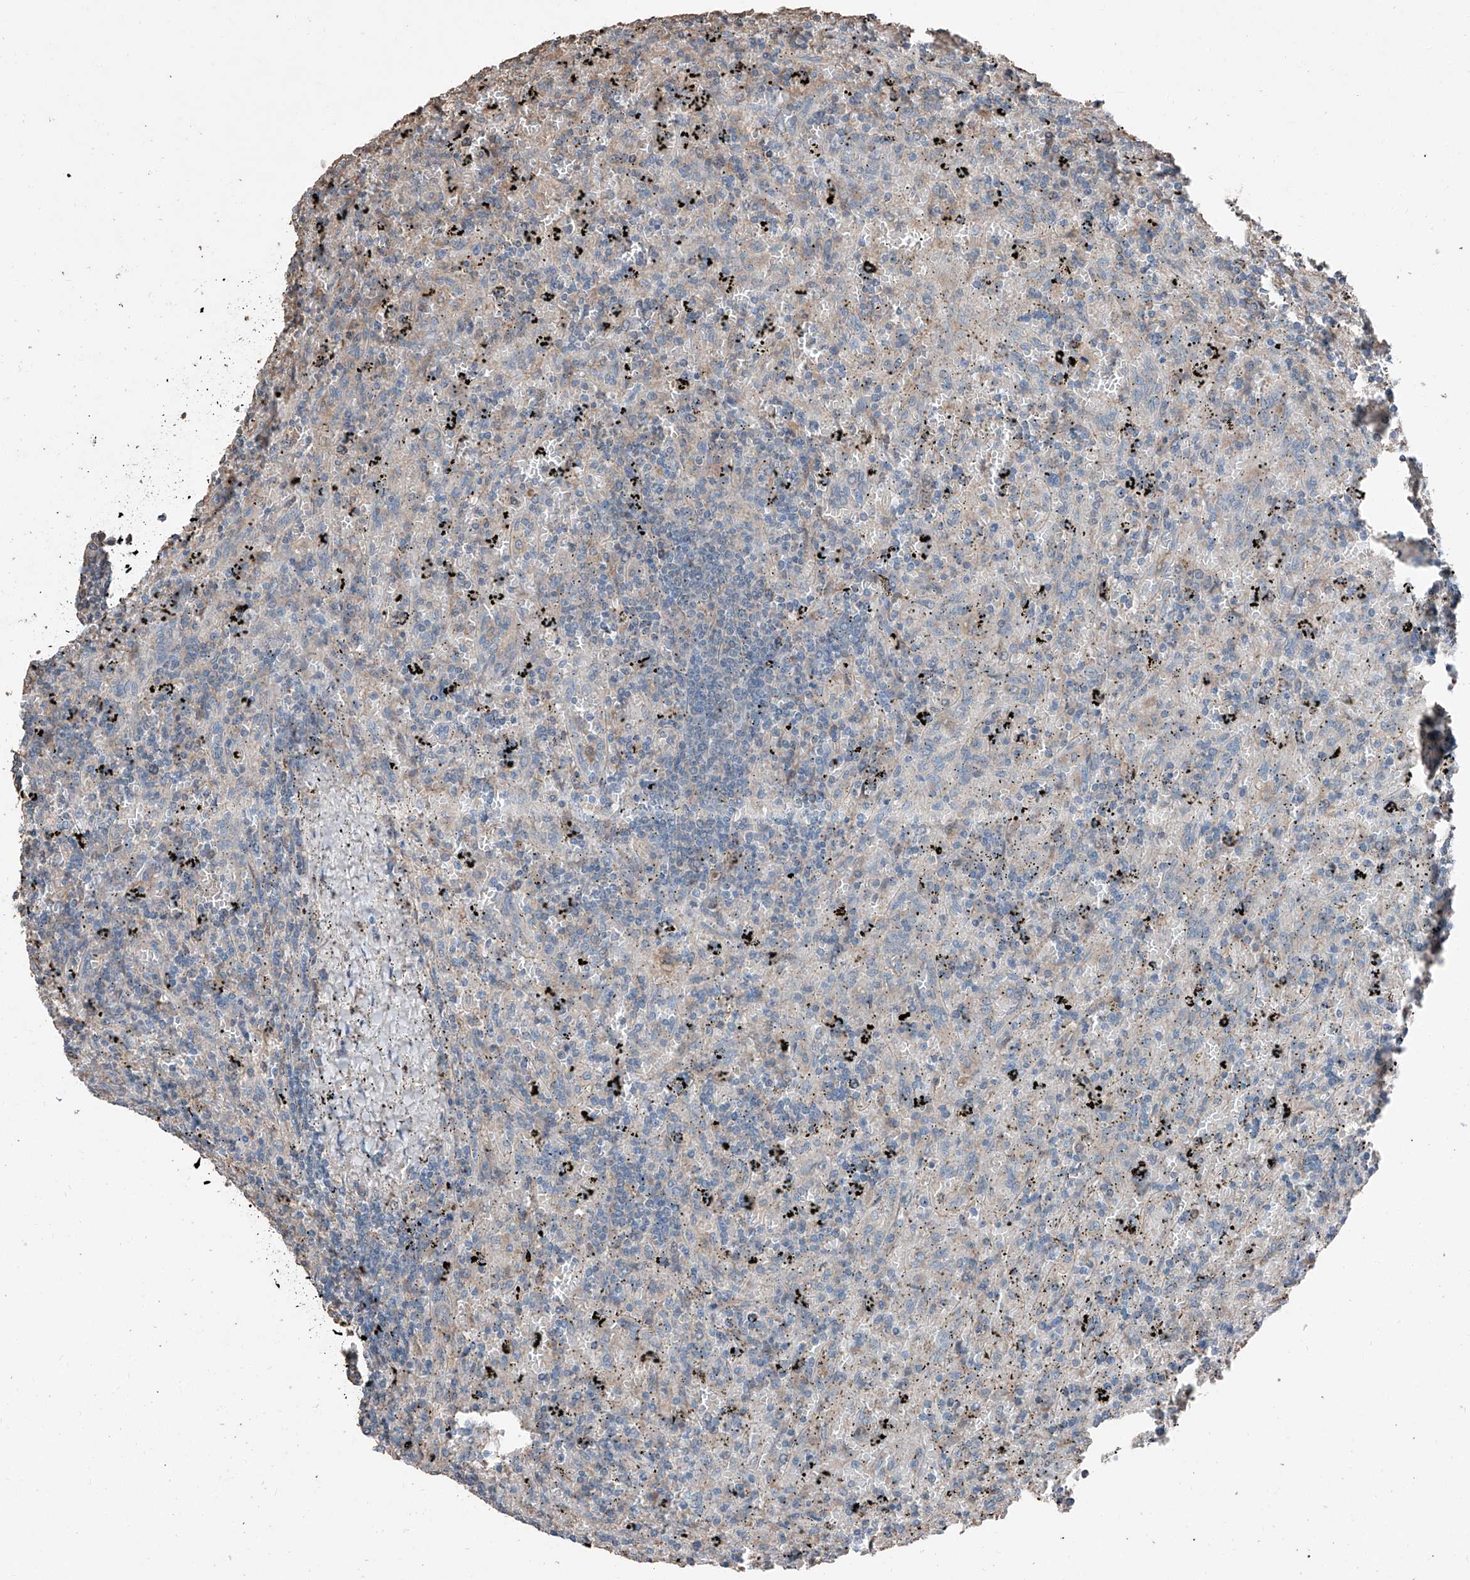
{"staining": {"intensity": "negative", "quantity": "none", "location": "none"}, "tissue": "lymphoma", "cell_type": "Tumor cells", "image_type": "cancer", "snomed": [{"axis": "morphology", "description": "Malignant lymphoma, non-Hodgkin's type, Low grade"}, {"axis": "topography", "description": "Spleen"}], "caption": "A photomicrograph of malignant lymphoma, non-Hodgkin's type (low-grade) stained for a protein shows no brown staining in tumor cells.", "gene": "MAMLD1", "patient": {"sex": "male", "age": 76}}